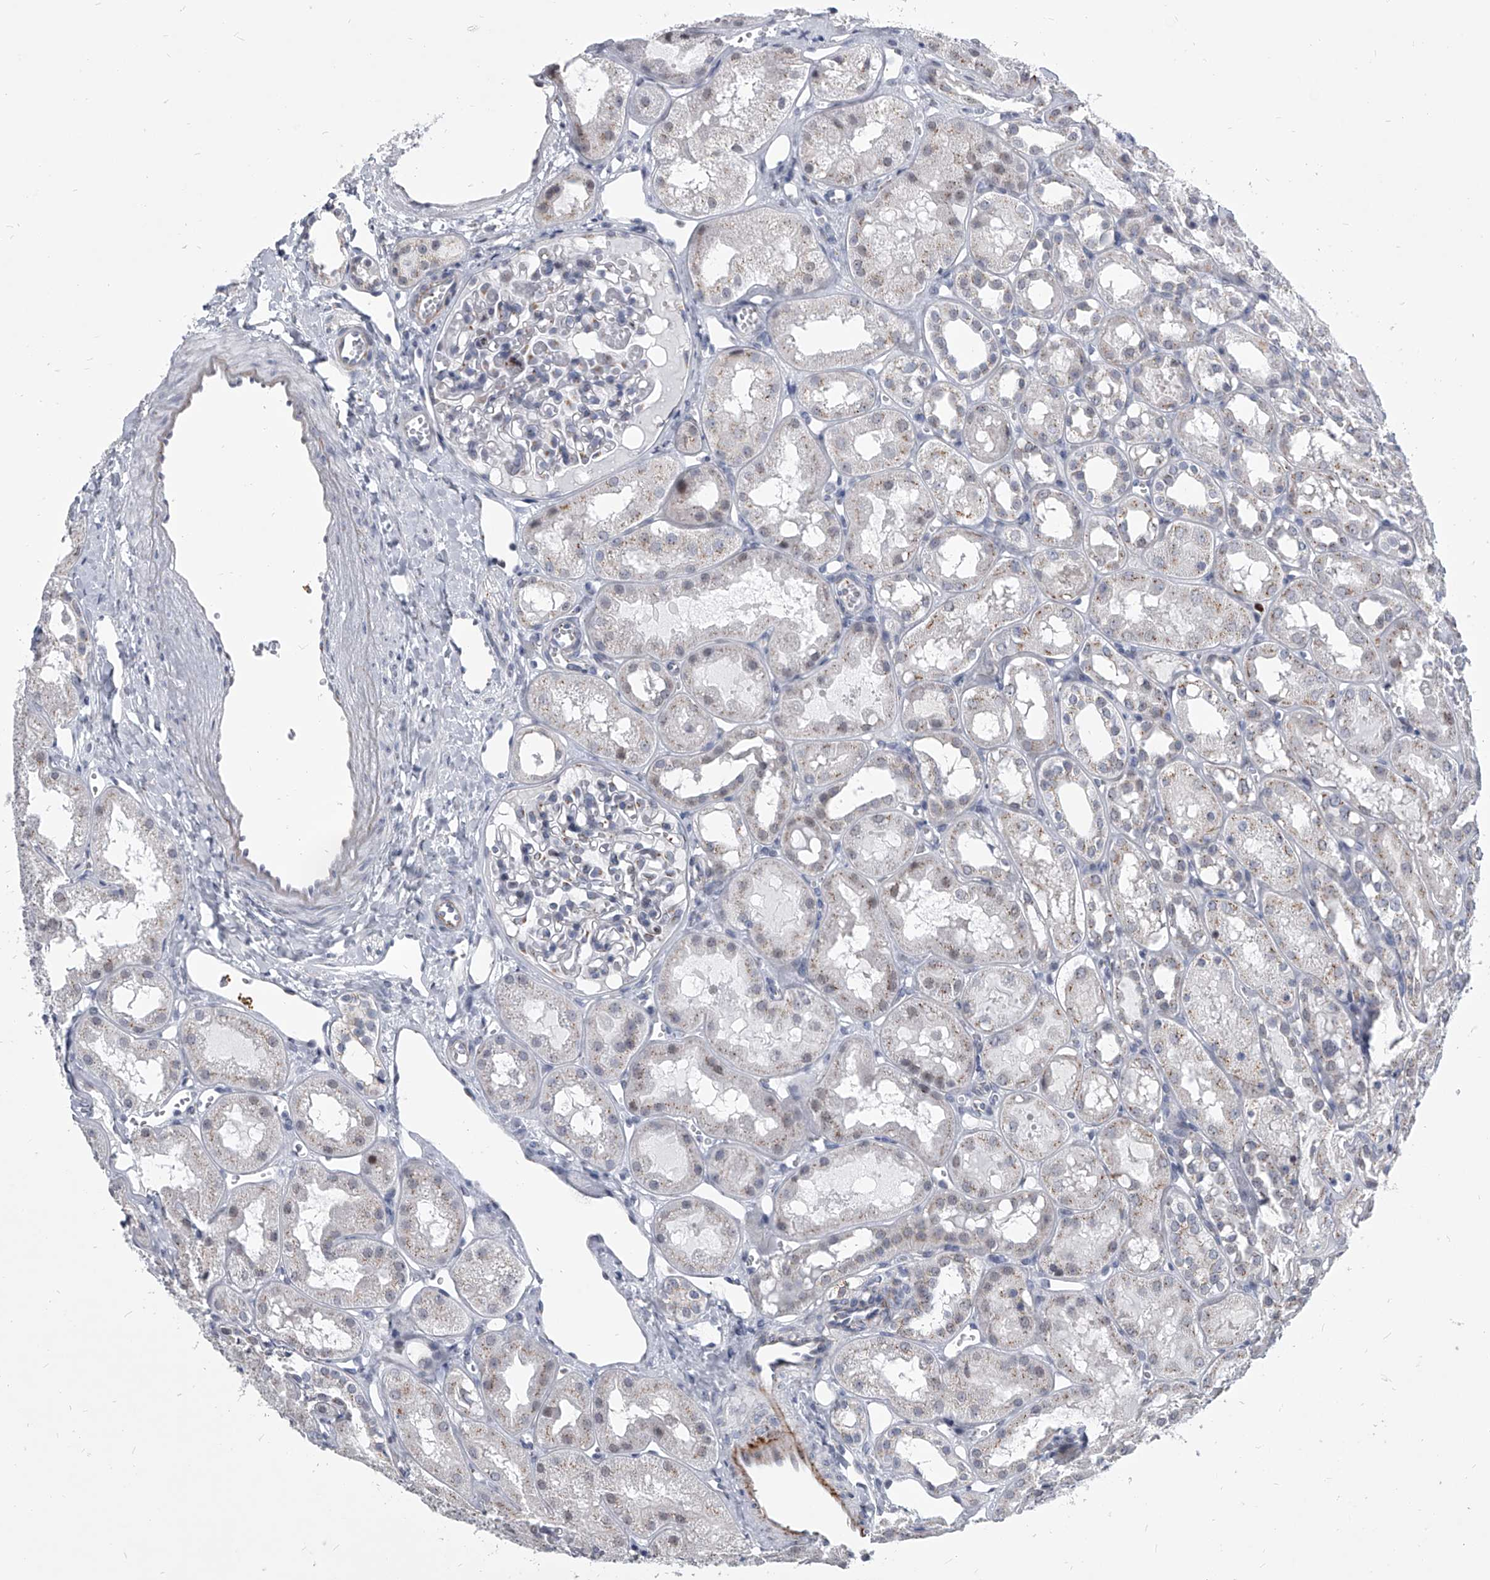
{"staining": {"intensity": "moderate", "quantity": "<25%", "location": "cytoplasmic/membranous"}, "tissue": "kidney", "cell_type": "Cells in glomeruli", "image_type": "normal", "snomed": [{"axis": "morphology", "description": "Normal tissue, NOS"}, {"axis": "topography", "description": "Kidney"}], "caption": "IHC image of benign kidney: kidney stained using immunohistochemistry (IHC) exhibits low levels of moderate protein expression localized specifically in the cytoplasmic/membranous of cells in glomeruli, appearing as a cytoplasmic/membranous brown color.", "gene": "EVA1C", "patient": {"sex": "male", "age": 16}}